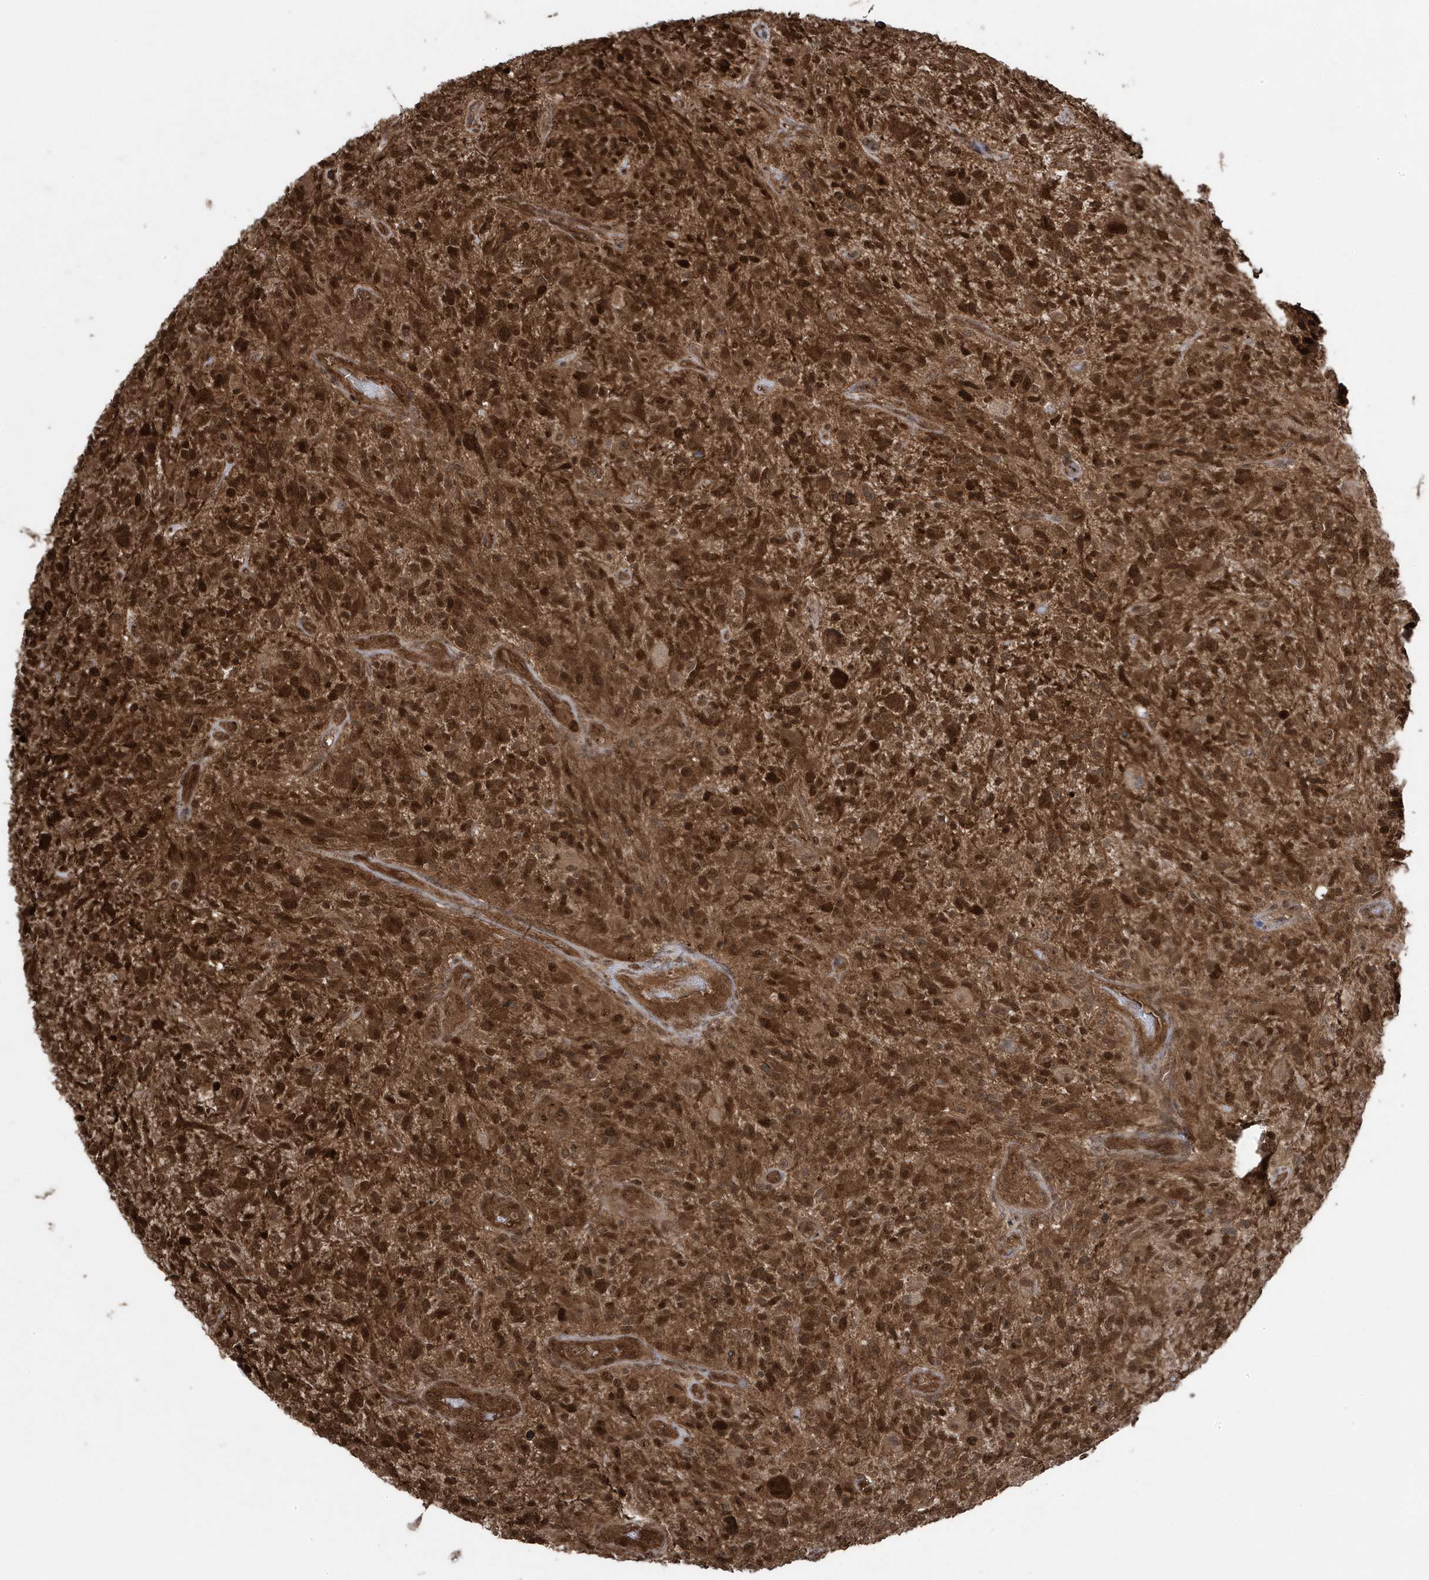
{"staining": {"intensity": "strong", "quantity": ">75%", "location": "cytoplasmic/membranous,nuclear"}, "tissue": "glioma", "cell_type": "Tumor cells", "image_type": "cancer", "snomed": [{"axis": "morphology", "description": "Glioma, malignant, High grade"}, {"axis": "topography", "description": "Brain"}], "caption": "Immunohistochemistry (IHC) (DAB) staining of human glioma exhibits strong cytoplasmic/membranous and nuclear protein staining in about >75% of tumor cells. The staining was performed using DAB, with brown indicating positive protein expression. Nuclei are stained blue with hematoxylin.", "gene": "MAPK1IP1L", "patient": {"sex": "male", "age": 47}}